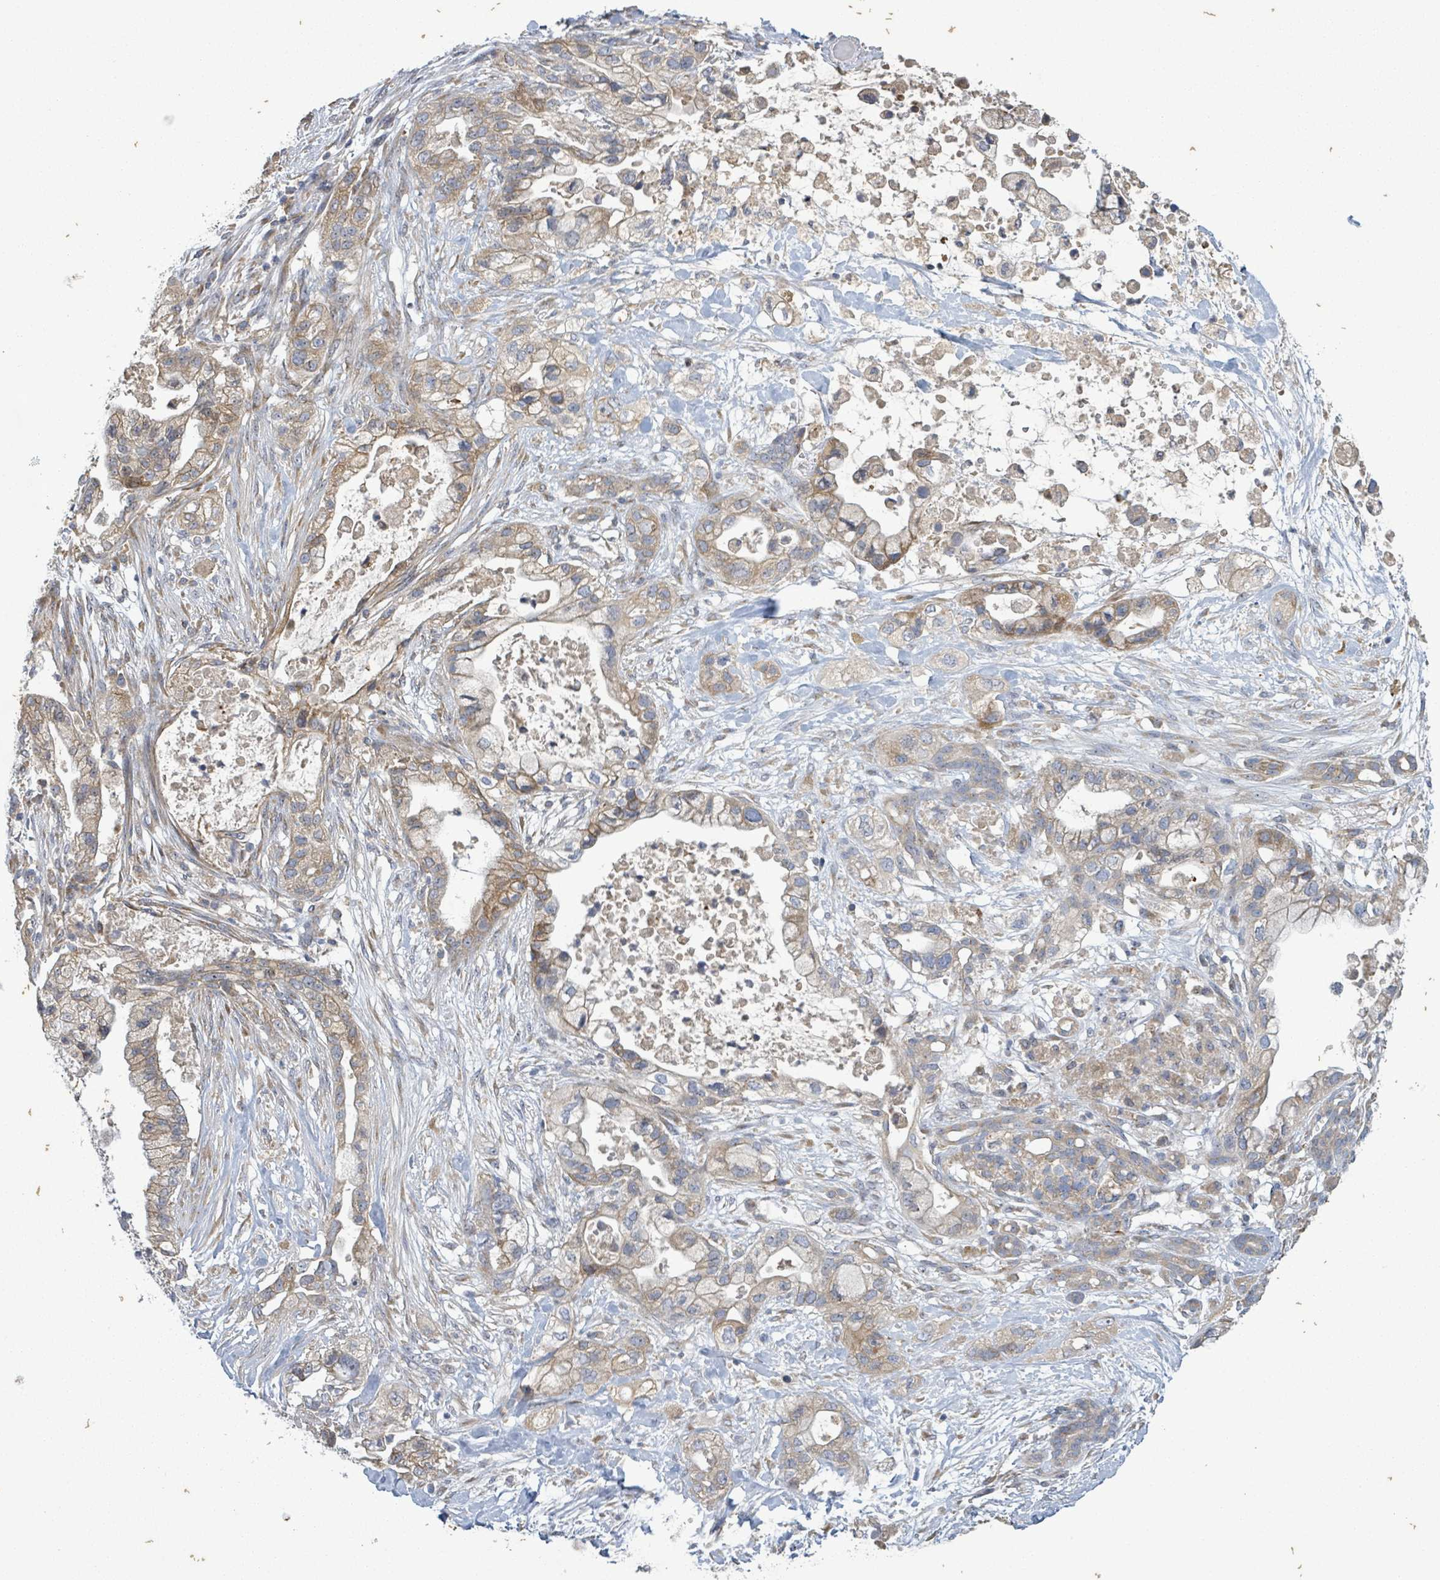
{"staining": {"intensity": "moderate", "quantity": ">75%", "location": "cytoplasmic/membranous"}, "tissue": "pancreatic cancer", "cell_type": "Tumor cells", "image_type": "cancer", "snomed": [{"axis": "morphology", "description": "Adenocarcinoma, NOS"}, {"axis": "topography", "description": "Pancreas"}], "caption": "Brown immunohistochemical staining in human pancreatic adenocarcinoma shows moderate cytoplasmic/membranous staining in about >75% of tumor cells. Nuclei are stained in blue.", "gene": "ATP13A1", "patient": {"sex": "male", "age": 44}}